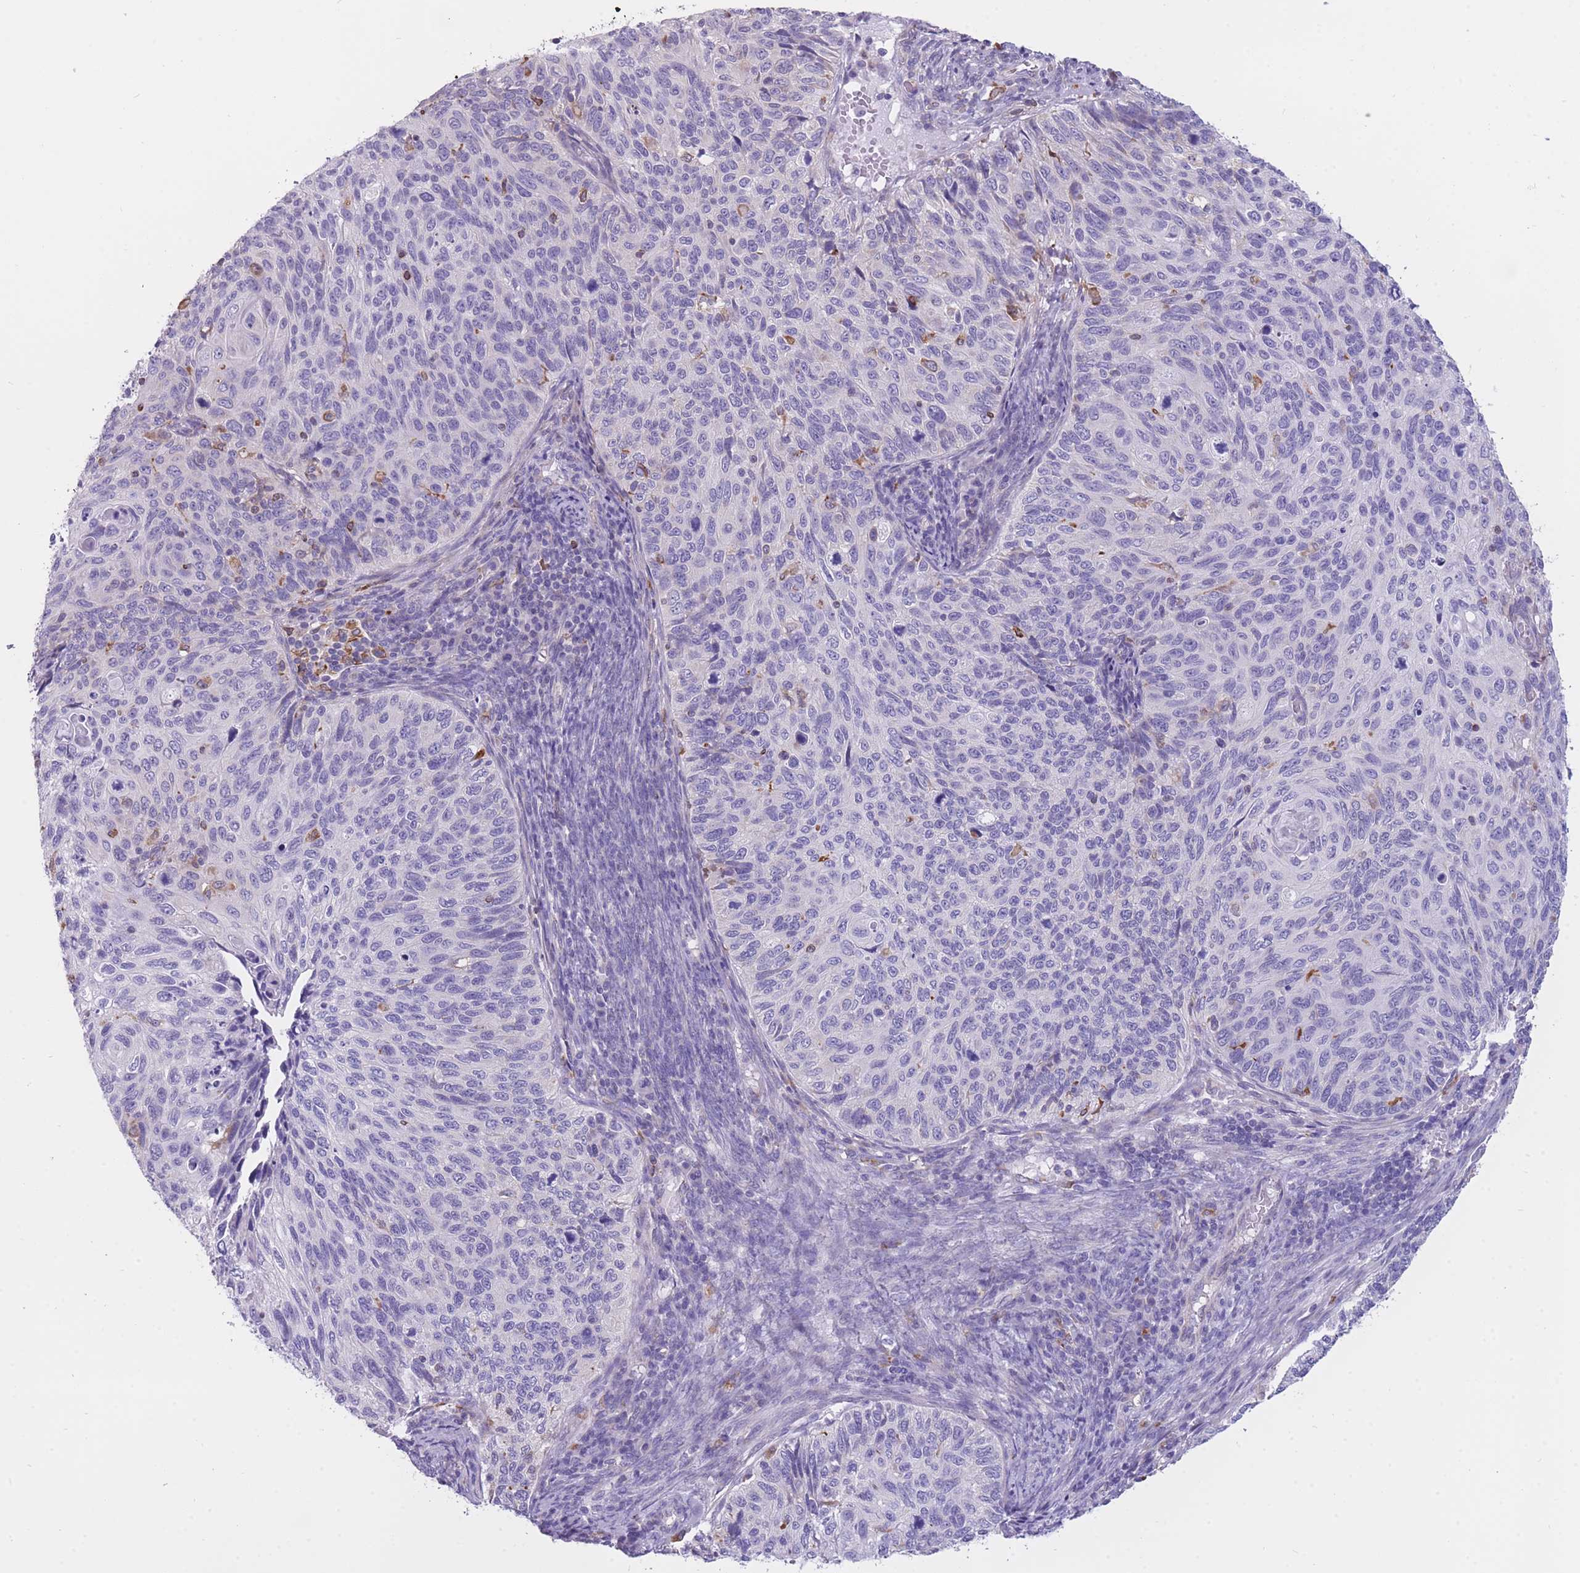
{"staining": {"intensity": "negative", "quantity": "none", "location": "none"}, "tissue": "cervical cancer", "cell_type": "Tumor cells", "image_type": "cancer", "snomed": [{"axis": "morphology", "description": "Squamous cell carcinoma, NOS"}, {"axis": "topography", "description": "Cervix"}], "caption": "Immunohistochemical staining of human cervical cancer displays no significant staining in tumor cells.", "gene": "ZNF662", "patient": {"sex": "female", "age": 70}}